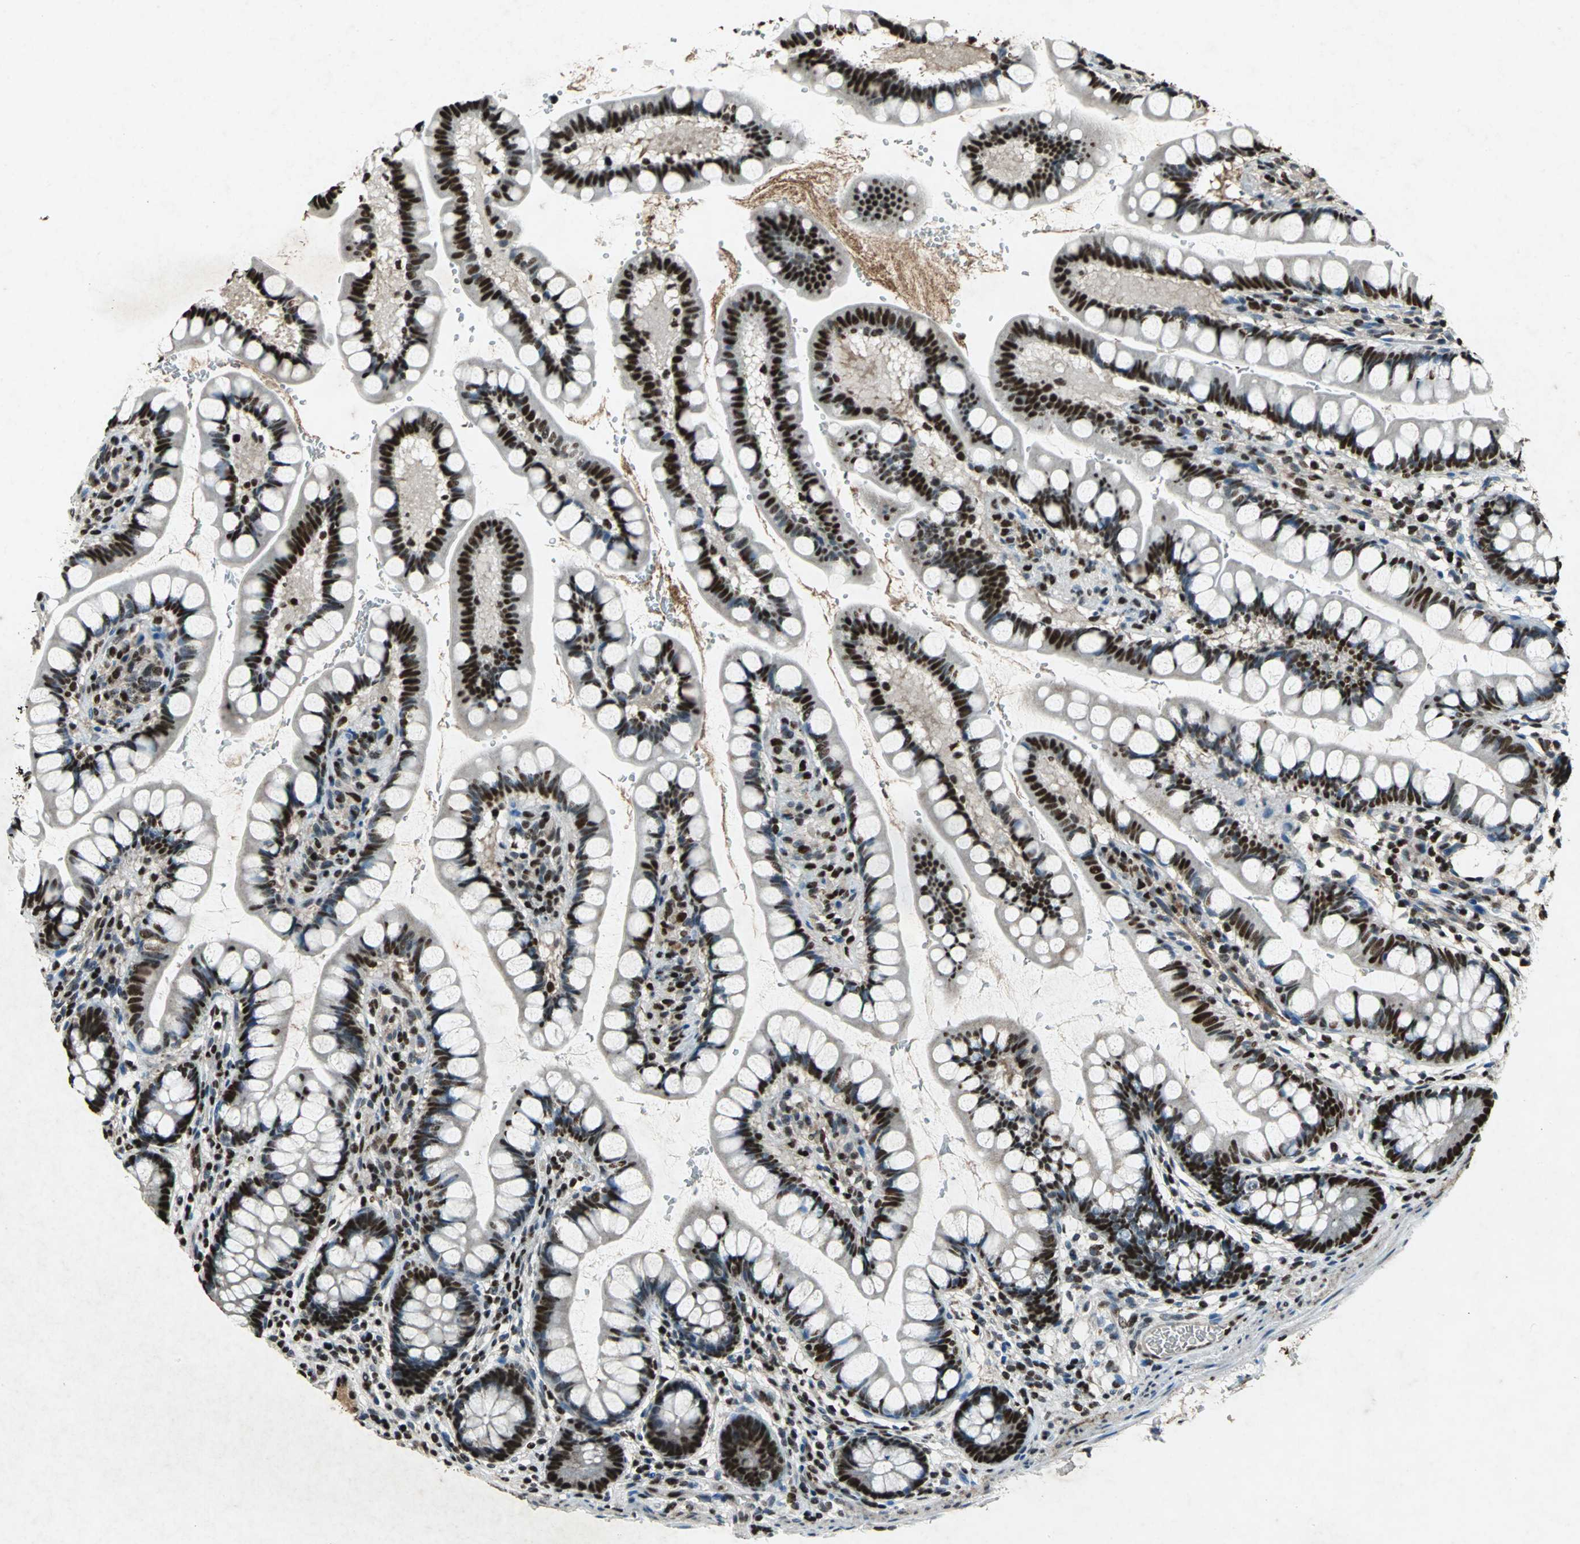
{"staining": {"intensity": "strong", "quantity": ">75%", "location": "nuclear"}, "tissue": "small intestine", "cell_type": "Glandular cells", "image_type": "normal", "snomed": [{"axis": "morphology", "description": "Normal tissue, NOS"}, {"axis": "topography", "description": "Small intestine"}], "caption": "A brown stain labels strong nuclear positivity of a protein in glandular cells of normal small intestine. (DAB = brown stain, brightfield microscopy at high magnification).", "gene": "ANP32A", "patient": {"sex": "female", "age": 58}}